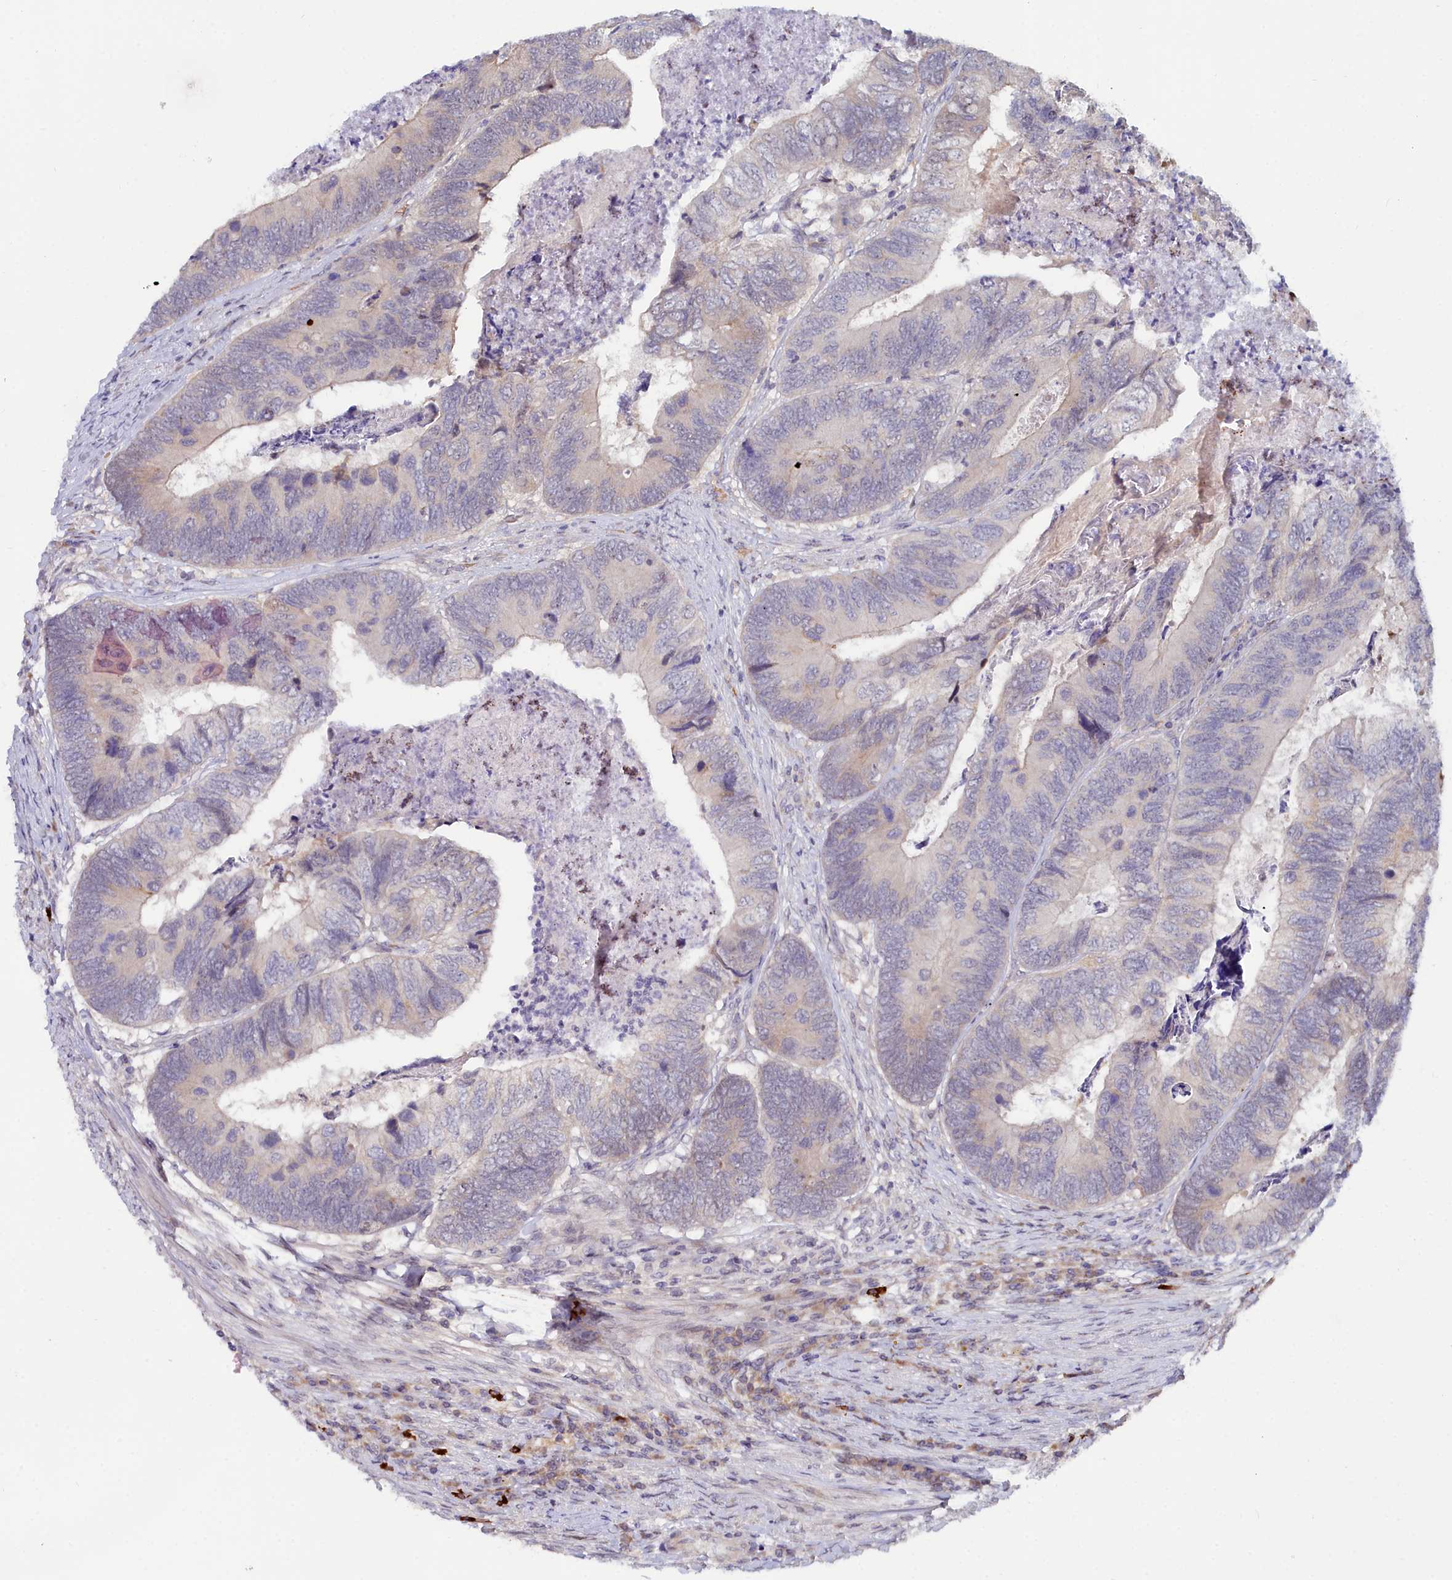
{"staining": {"intensity": "weak", "quantity": "<25%", "location": "cytoplasmic/membranous"}, "tissue": "colorectal cancer", "cell_type": "Tumor cells", "image_type": "cancer", "snomed": [{"axis": "morphology", "description": "Adenocarcinoma, NOS"}, {"axis": "topography", "description": "Colon"}], "caption": "Tumor cells are negative for protein expression in human colorectal cancer. The staining was performed using DAB to visualize the protein expression in brown, while the nuclei were stained in blue with hematoxylin (Magnification: 20x).", "gene": "KCTD18", "patient": {"sex": "female", "age": 67}}